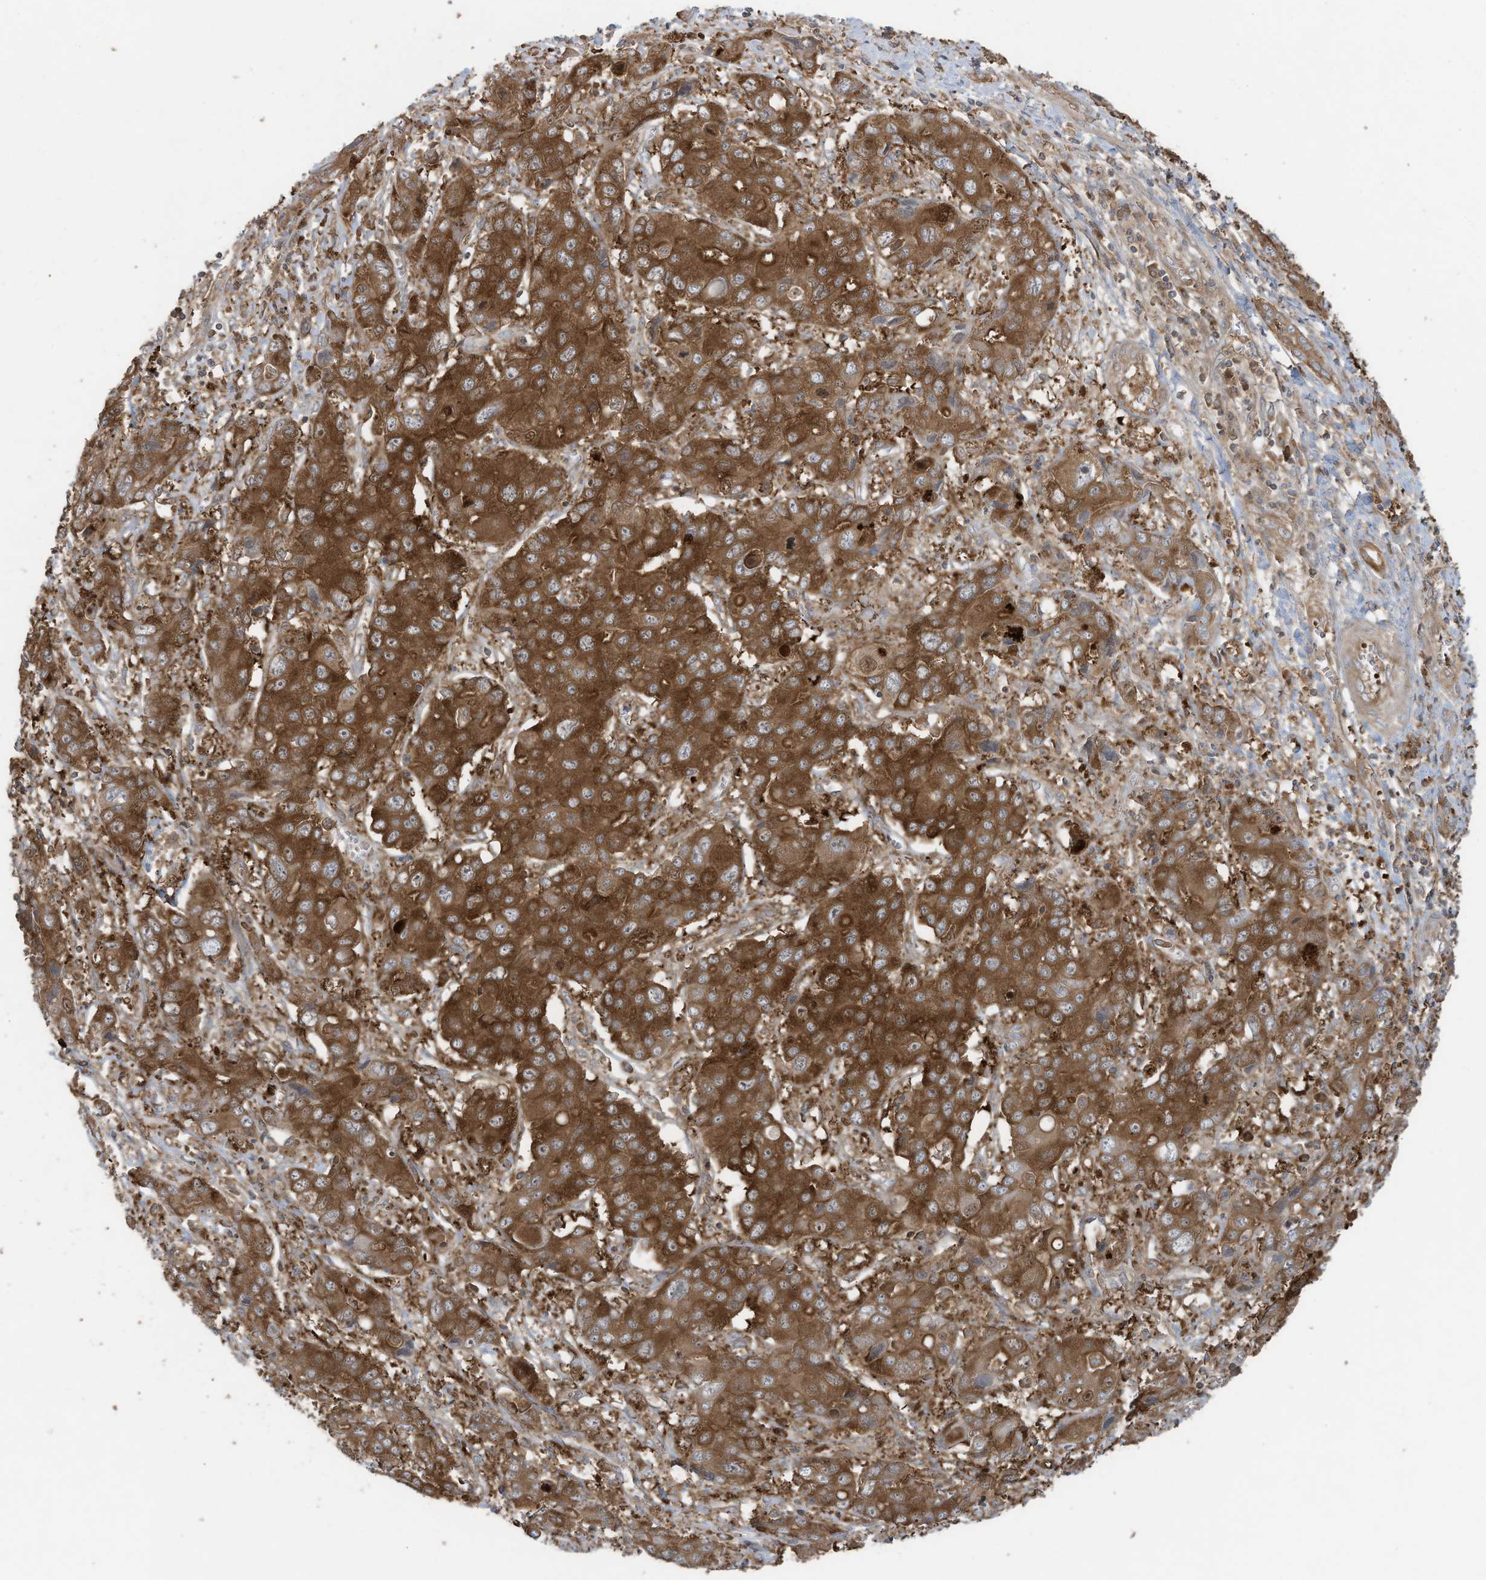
{"staining": {"intensity": "moderate", "quantity": ">75%", "location": "cytoplasmic/membranous"}, "tissue": "liver cancer", "cell_type": "Tumor cells", "image_type": "cancer", "snomed": [{"axis": "morphology", "description": "Cholangiocarcinoma"}, {"axis": "topography", "description": "Liver"}], "caption": "High-magnification brightfield microscopy of liver cancer stained with DAB (3,3'-diaminobenzidine) (brown) and counterstained with hematoxylin (blue). tumor cells exhibit moderate cytoplasmic/membranous staining is seen in about>75% of cells.", "gene": "OLA1", "patient": {"sex": "male", "age": 67}}